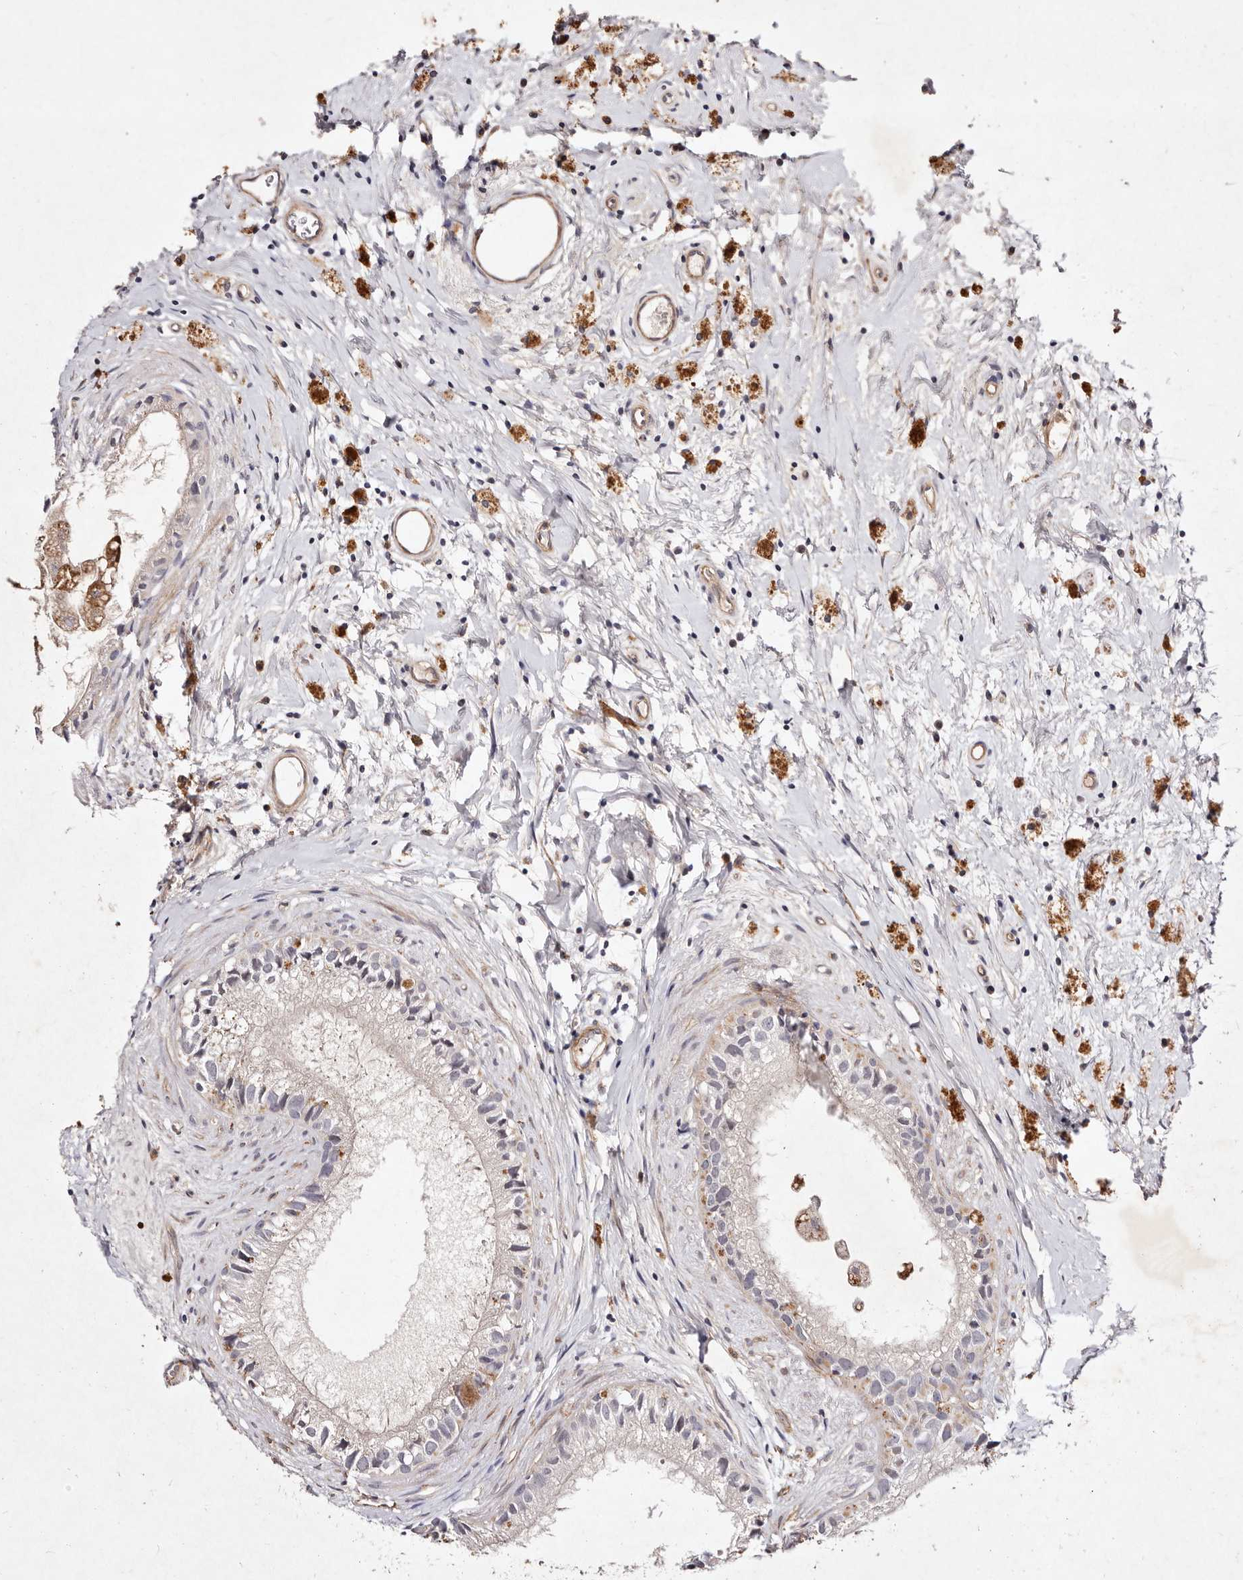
{"staining": {"intensity": "negative", "quantity": "none", "location": "none"}, "tissue": "epididymis", "cell_type": "Glandular cells", "image_type": "normal", "snomed": [{"axis": "morphology", "description": "Normal tissue, NOS"}, {"axis": "topography", "description": "Epididymis"}], "caption": "A photomicrograph of human epididymis is negative for staining in glandular cells. (Brightfield microscopy of DAB immunohistochemistry at high magnification).", "gene": "MTMR11", "patient": {"sex": "male", "age": 80}}